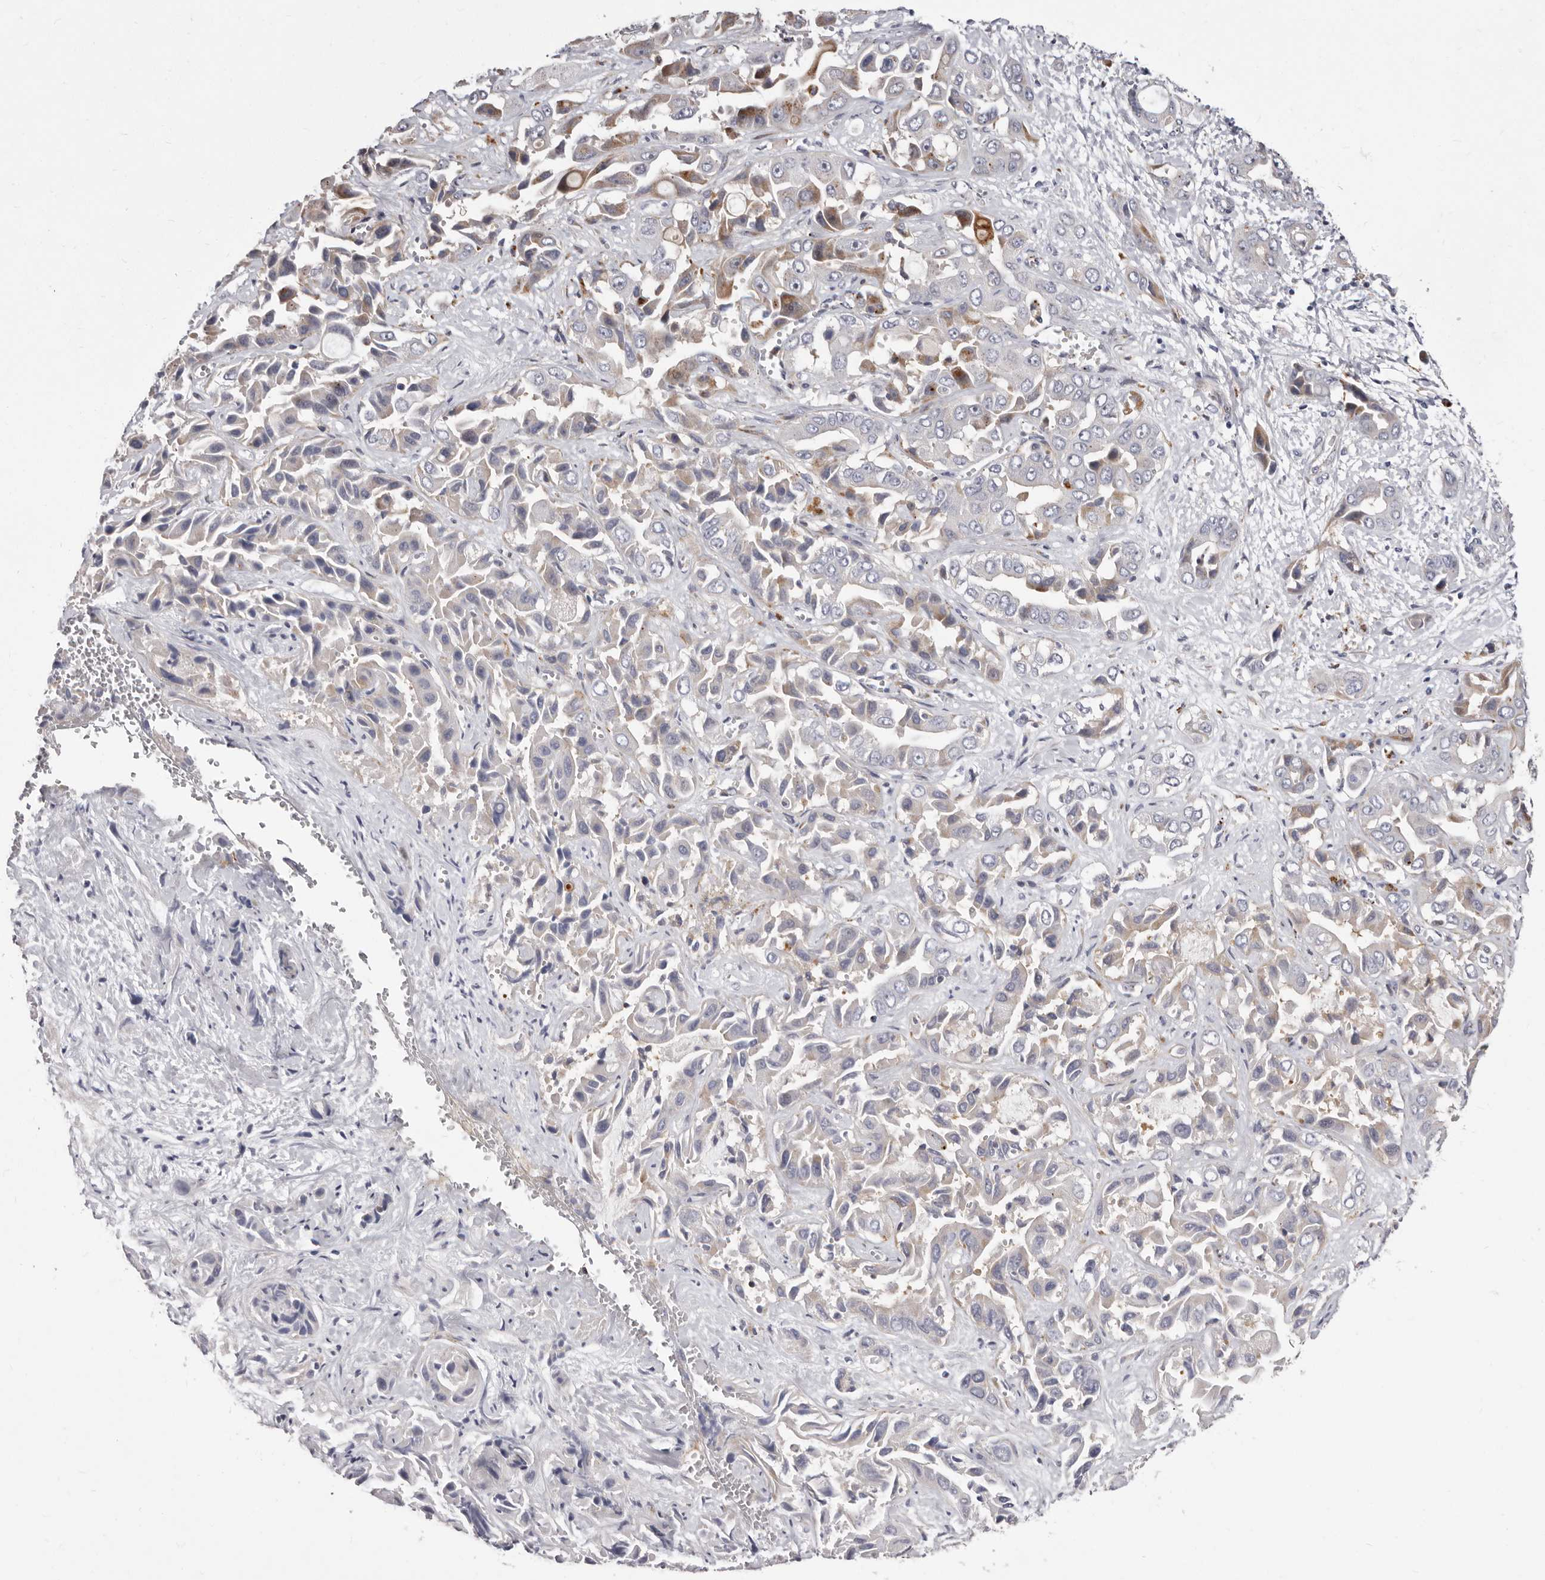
{"staining": {"intensity": "moderate", "quantity": "<25%", "location": "cytoplasmic/membranous"}, "tissue": "liver cancer", "cell_type": "Tumor cells", "image_type": "cancer", "snomed": [{"axis": "morphology", "description": "Cholangiocarcinoma"}, {"axis": "topography", "description": "Liver"}], "caption": "Immunohistochemical staining of cholangiocarcinoma (liver) reveals low levels of moderate cytoplasmic/membranous expression in approximately <25% of tumor cells.", "gene": "NUBPL", "patient": {"sex": "female", "age": 52}}